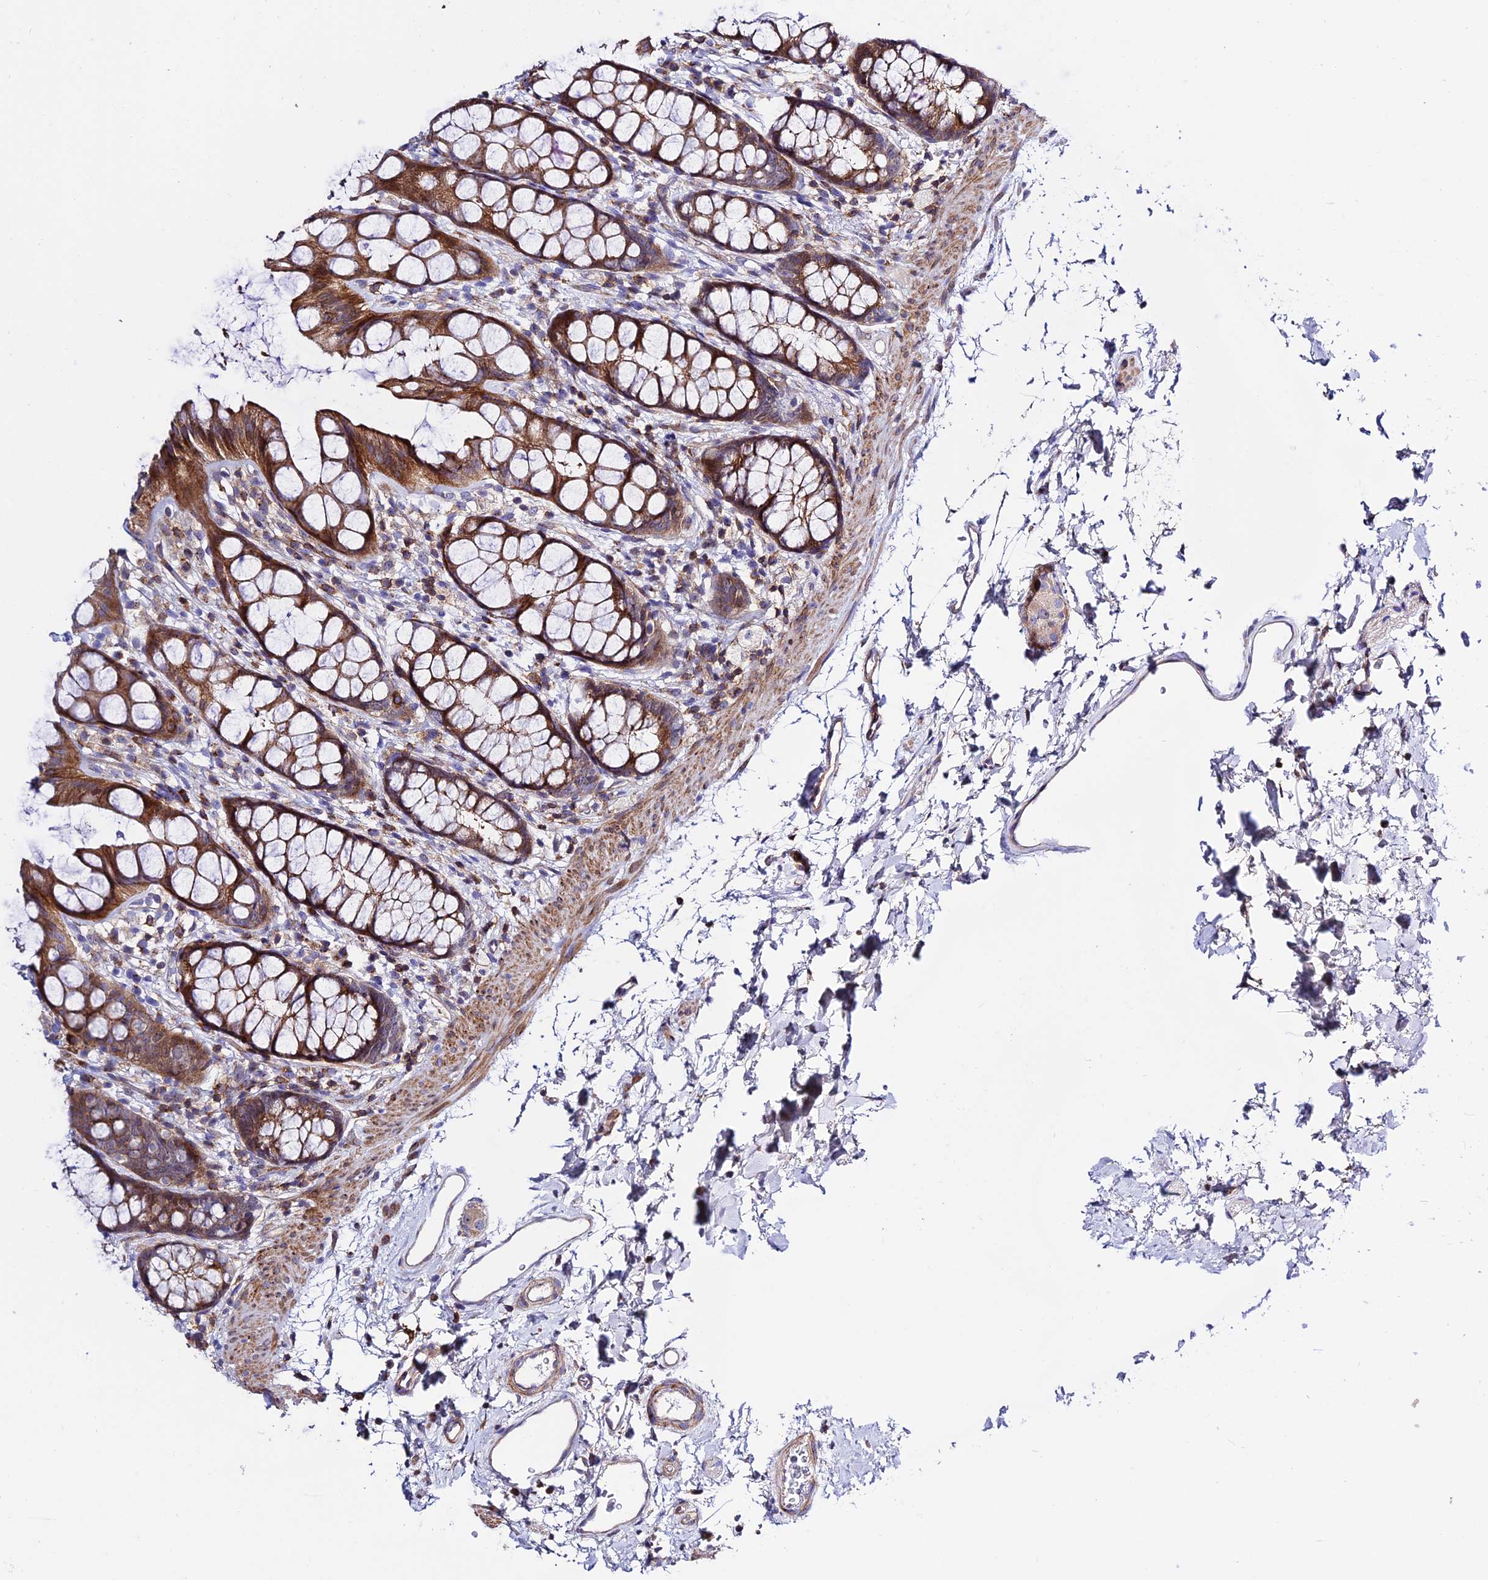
{"staining": {"intensity": "moderate", "quantity": ">75%", "location": "cytoplasmic/membranous"}, "tissue": "rectum", "cell_type": "Glandular cells", "image_type": "normal", "snomed": [{"axis": "morphology", "description": "Normal tissue, NOS"}, {"axis": "topography", "description": "Rectum"}], "caption": "Immunohistochemical staining of benign human rectum demonstrates moderate cytoplasmic/membranous protein positivity in about >75% of glandular cells.", "gene": "PRIM1", "patient": {"sex": "female", "age": 65}}